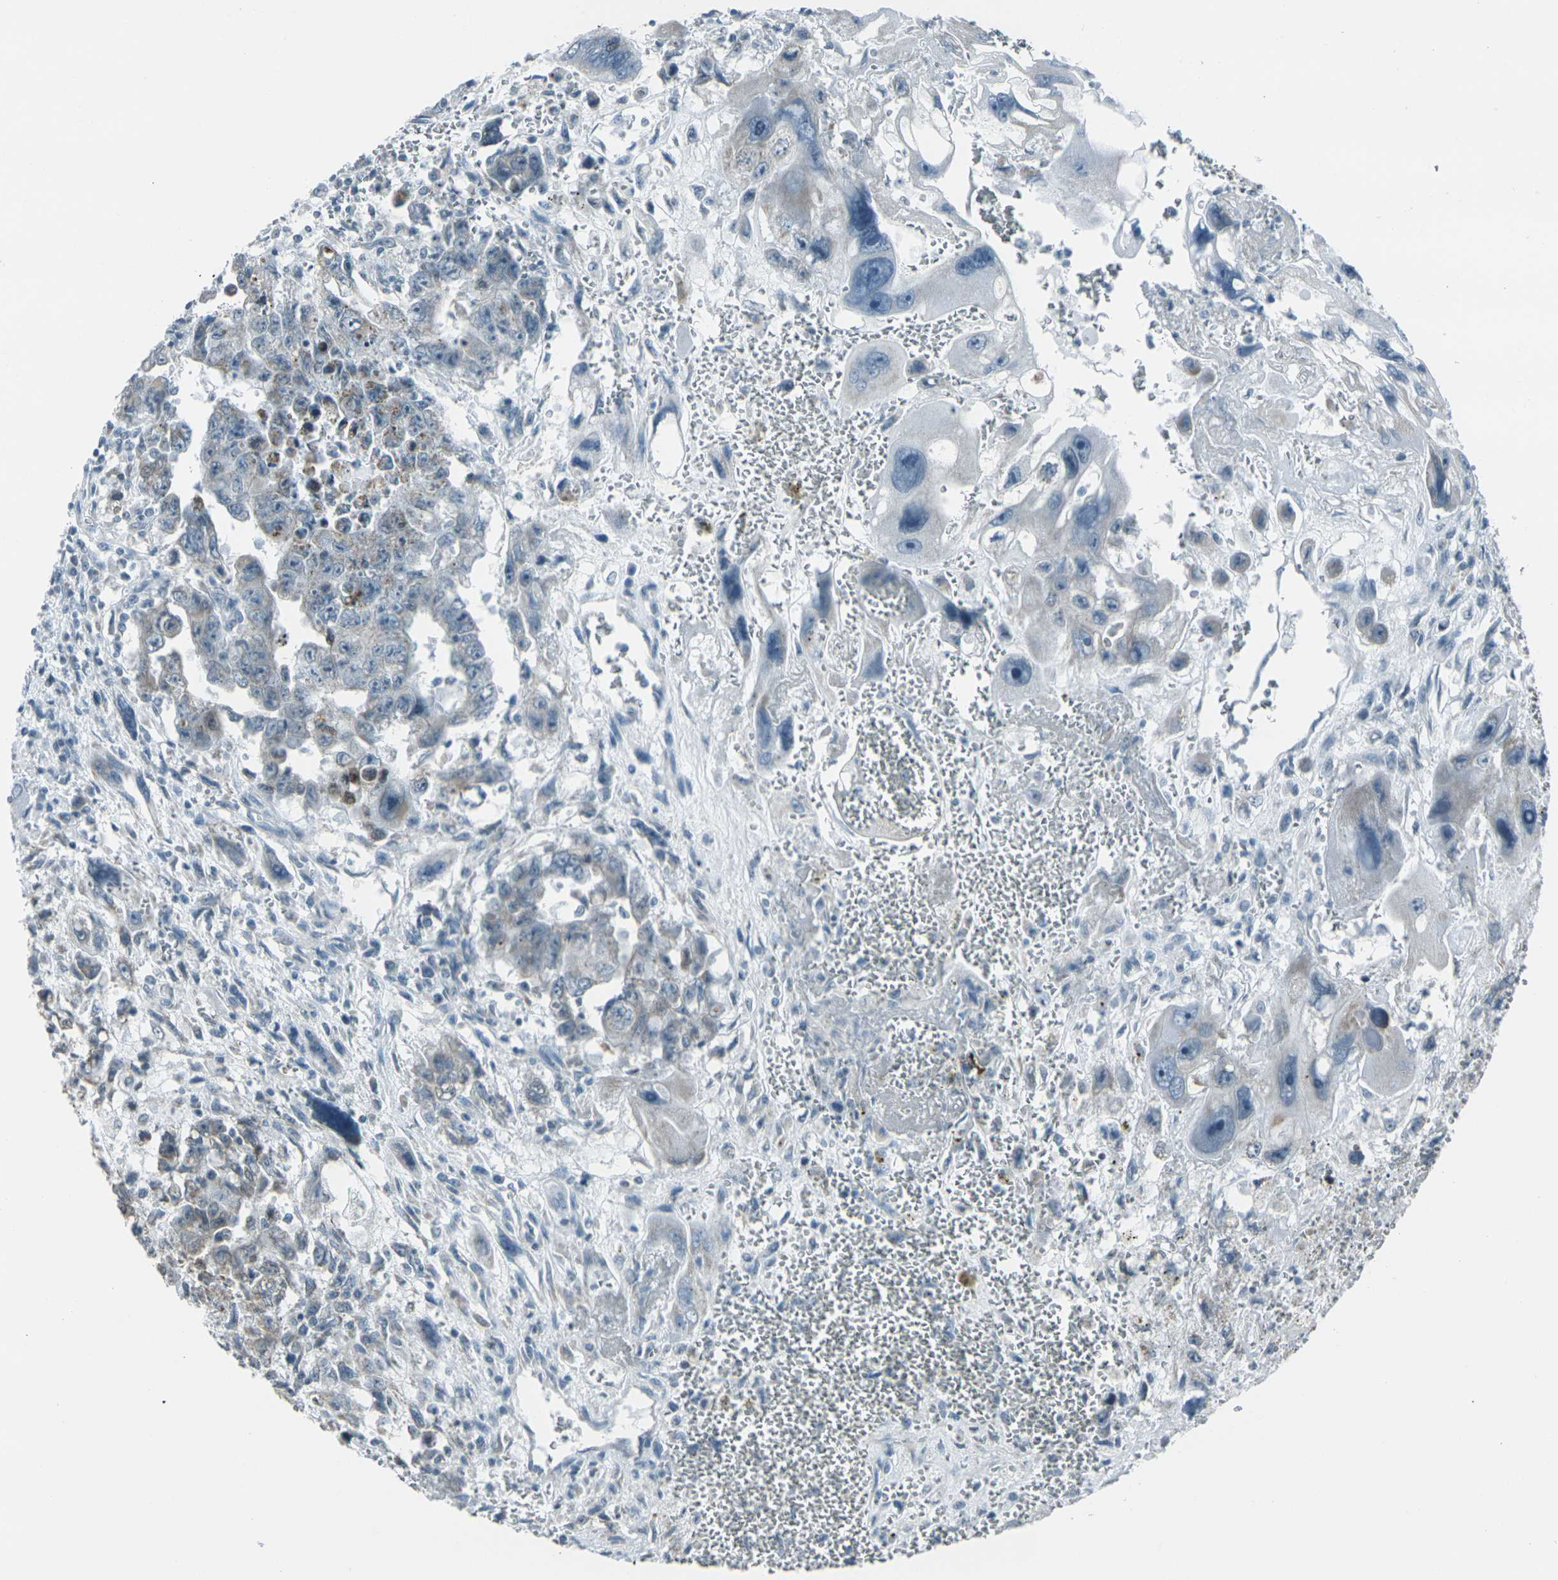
{"staining": {"intensity": "weak", "quantity": "<25%", "location": "cytoplasmic/membranous"}, "tissue": "testis cancer", "cell_type": "Tumor cells", "image_type": "cancer", "snomed": [{"axis": "morphology", "description": "Carcinoma, Embryonal, NOS"}, {"axis": "topography", "description": "Testis"}], "caption": "The immunohistochemistry photomicrograph has no significant expression in tumor cells of testis cancer (embryonal carcinoma) tissue. (DAB IHC visualized using brightfield microscopy, high magnification).", "gene": "H2BC1", "patient": {"sex": "male", "age": 28}}